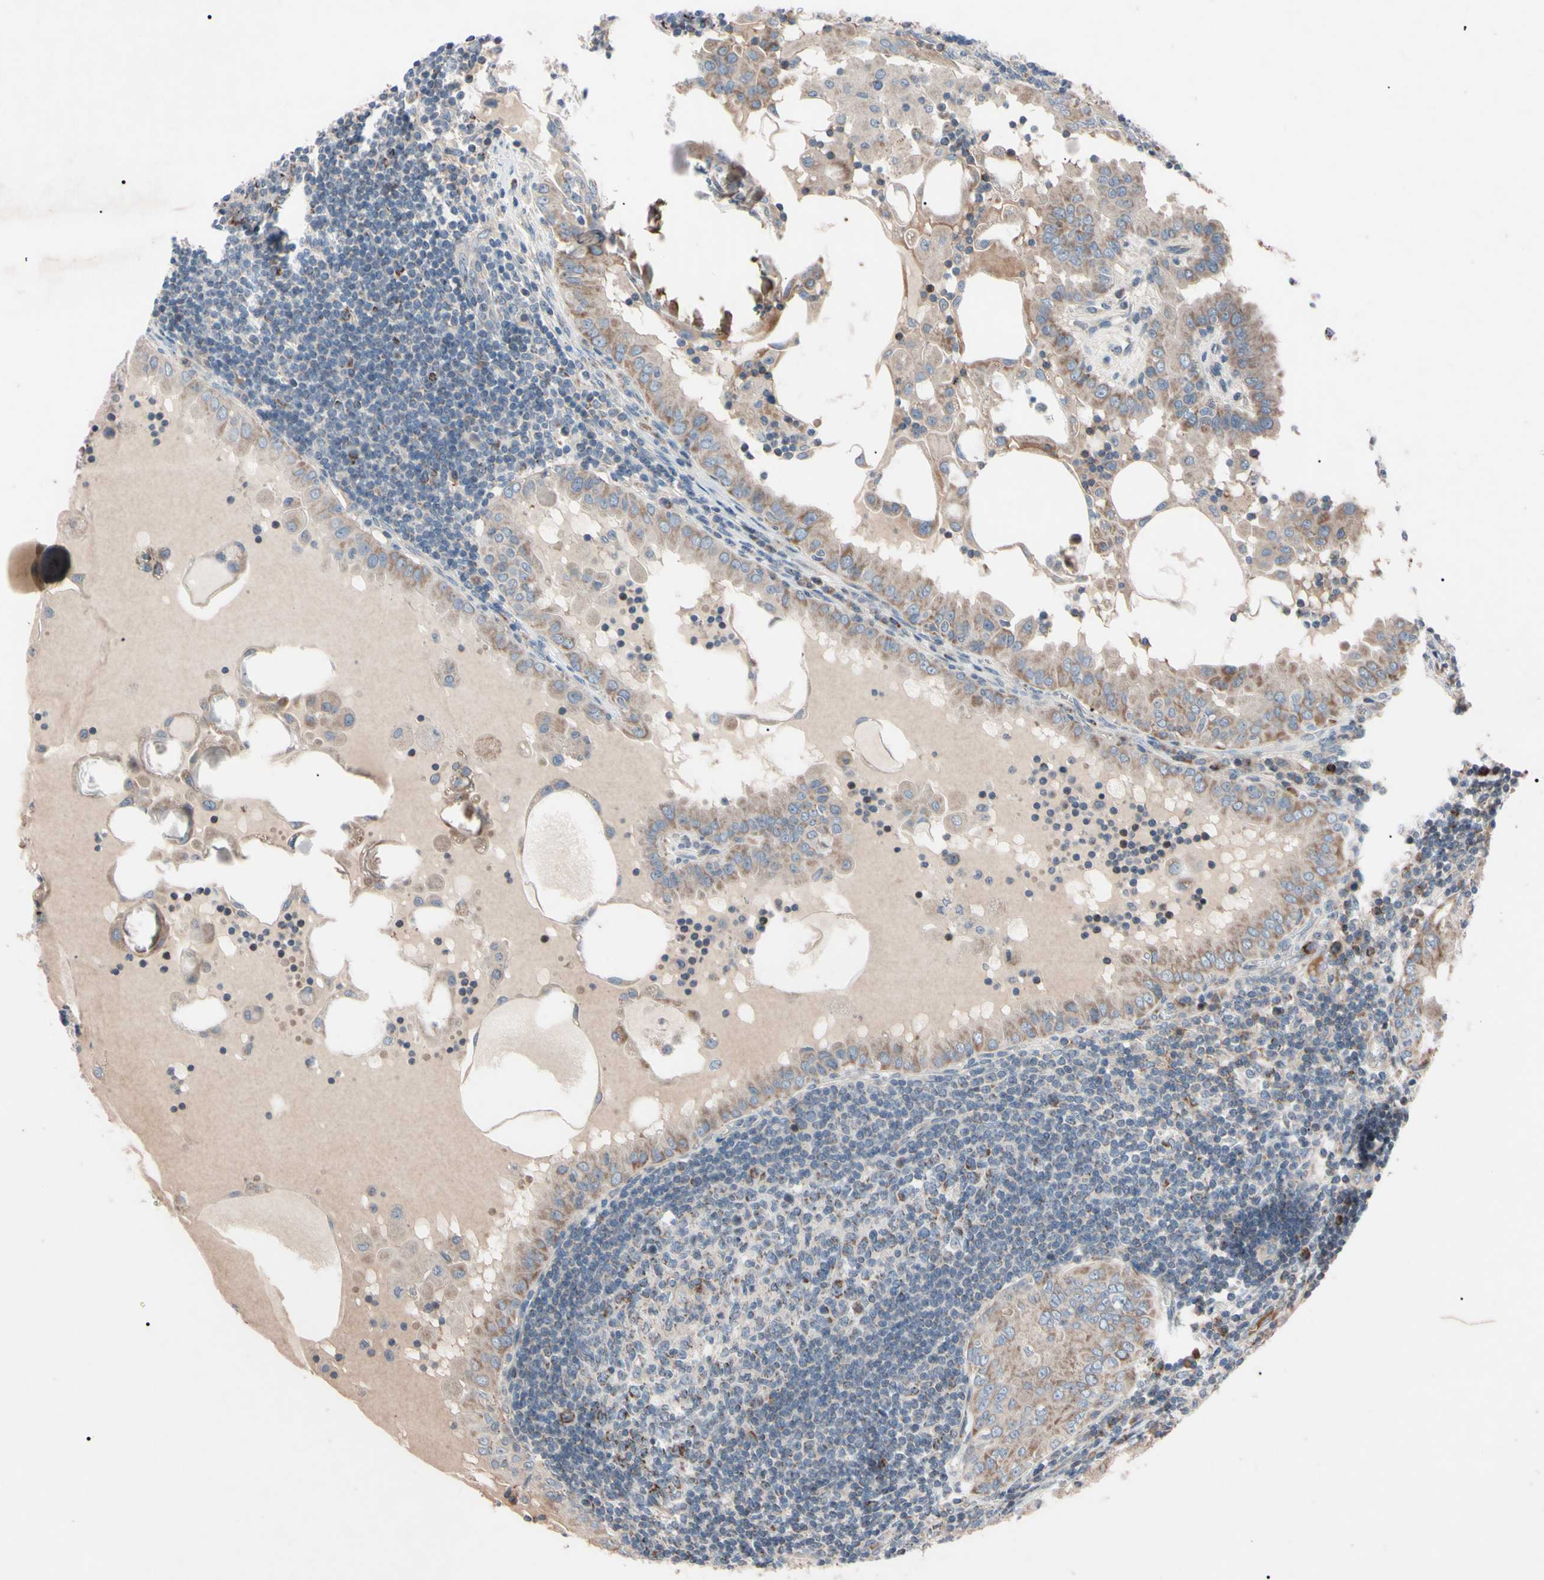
{"staining": {"intensity": "weak", "quantity": ">75%", "location": "cytoplasmic/membranous"}, "tissue": "thyroid cancer", "cell_type": "Tumor cells", "image_type": "cancer", "snomed": [{"axis": "morphology", "description": "Papillary adenocarcinoma, NOS"}, {"axis": "topography", "description": "Thyroid gland"}], "caption": "Approximately >75% of tumor cells in thyroid cancer show weak cytoplasmic/membranous protein staining as visualized by brown immunohistochemical staining.", "gene": "TNFRSF1A", "patient": {"sex": "male", "age": 33}}